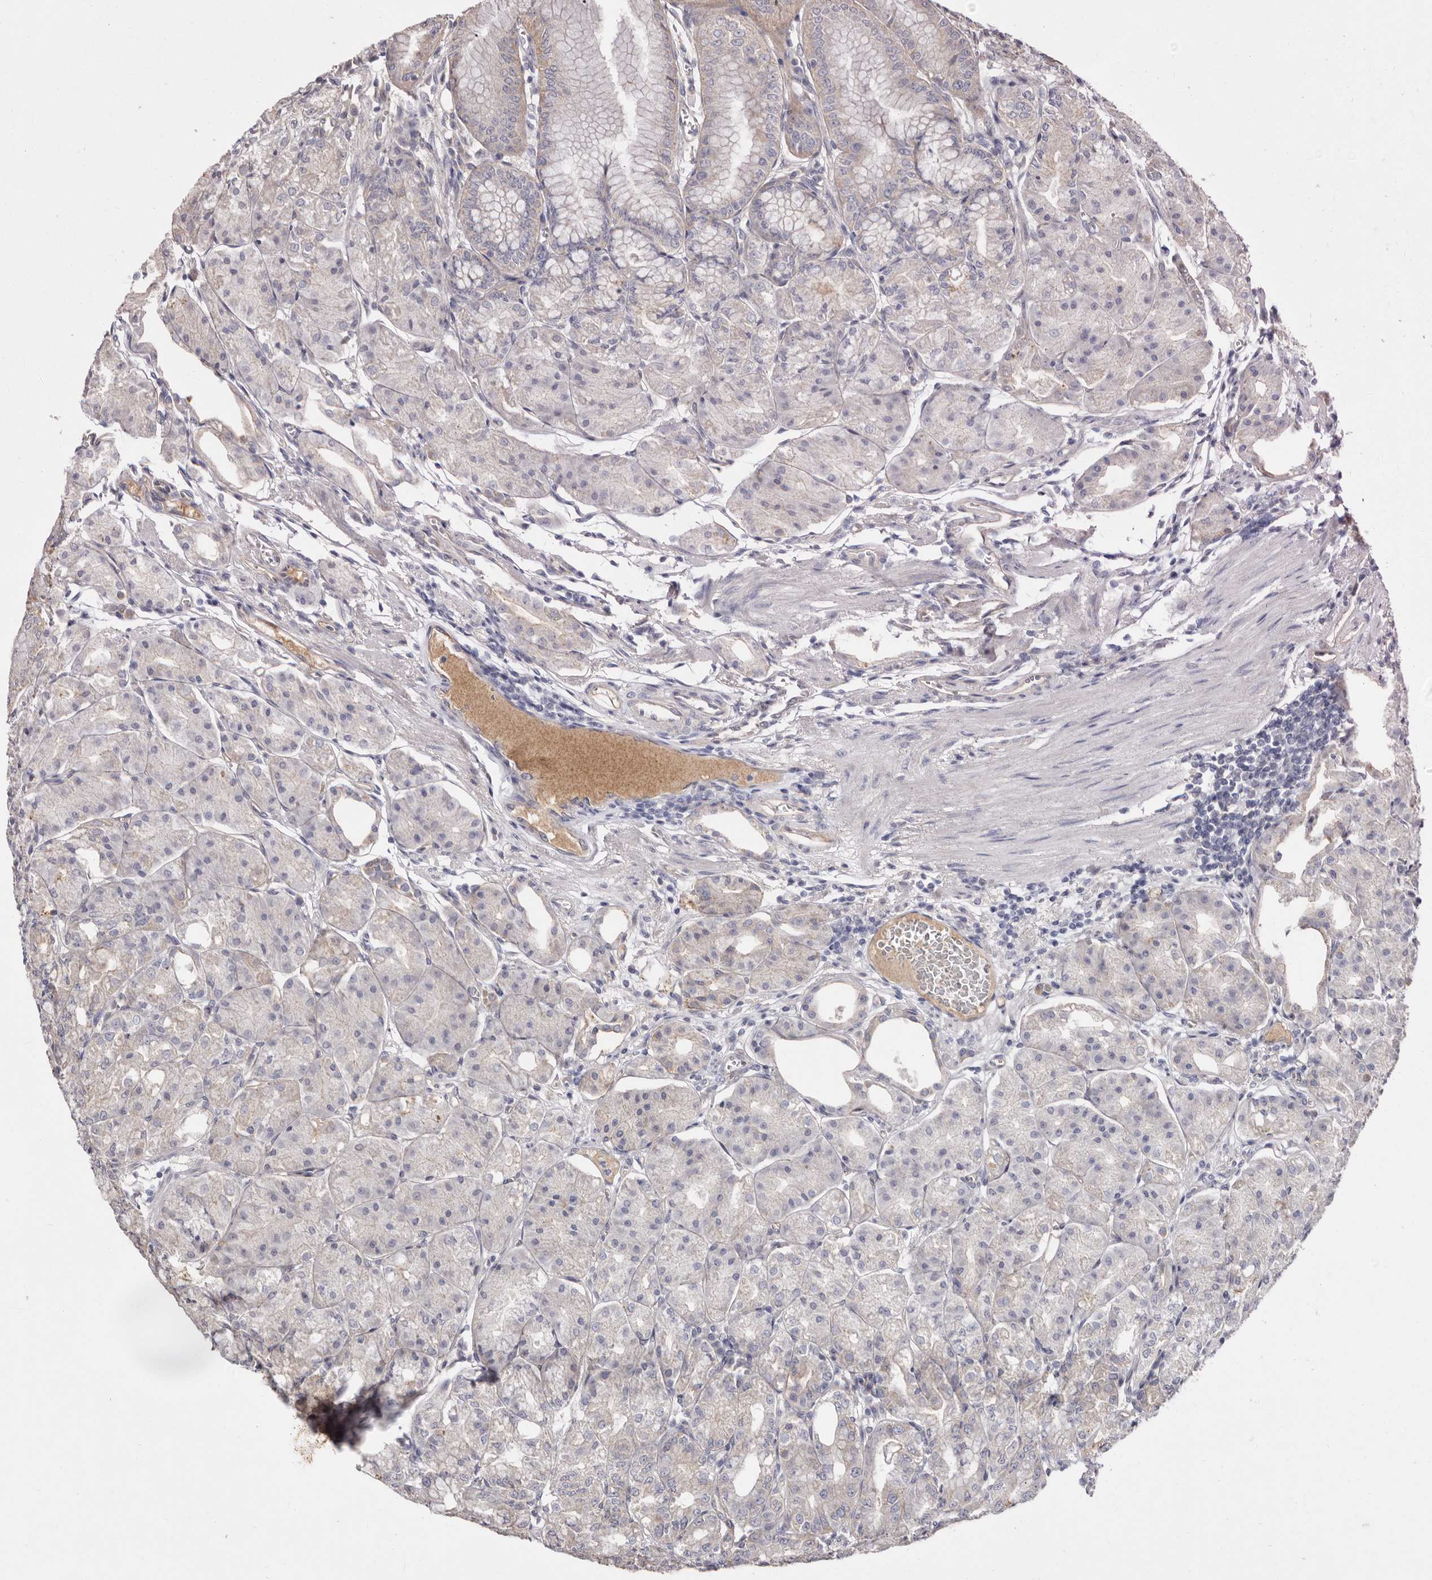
{"staining": {"intensity": "moderate", "quantity": "25%-75%", "location": "cytoplasmic/membranous"}, "tissue": "stomach", "cell_type": "Glandular cells", "image_type": "normal", "snomed": [{"axis": "morphology", "description": "Normal tissue, NOS"}, {"axis": "topography", "description": "Stomach, lower"}], "caption": "A high-resolution histopathology image shows immunohistochemistry staining of unremarkable stomach, which demonstrates moderate cytoplasmic/membranous positivity in approximately 25%-75% of glandular cells.", "gene": "FAM167B", "patient": {"sex": "male", "age": 71}}